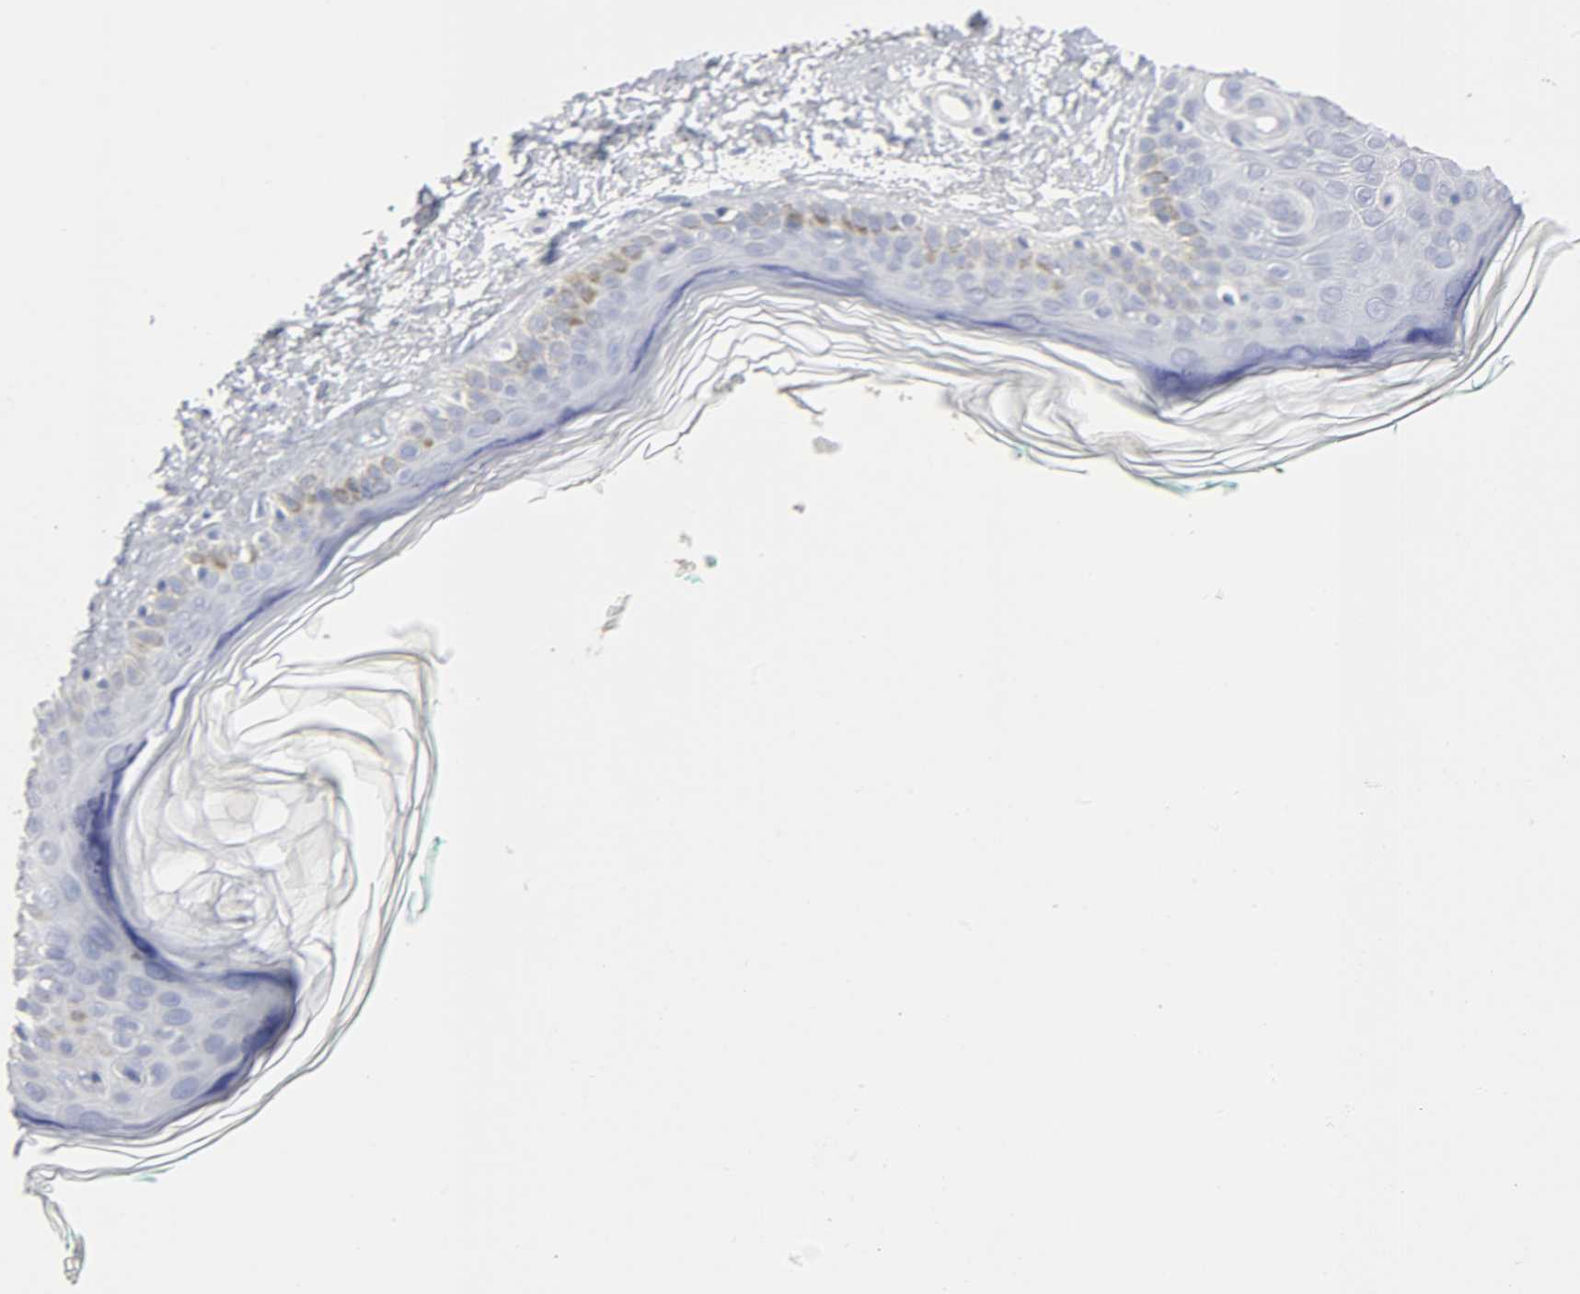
{"staining": {"intensity": "negative", "quantity": "none", "location": "none"}, "tissue": "skin", "cell_type": "Fibroblasts", "image_type": "normal", "snomed": [{"axis": "morphology", "description": "Normal tissue, NOS"}, {"axis": "topography", "description": "Skin"}], "caption": "Immunohistochemical staining of unremarkable human skin displays no significant staining in fibroblasts. The staining is performed using DAB (3,3'-diaminobenzidine) brown chromogen with nuclei counter-stained in using hematoxylin.", "gene": "SLCO1B3", "patient": {"sex": "male", "age": 71}}